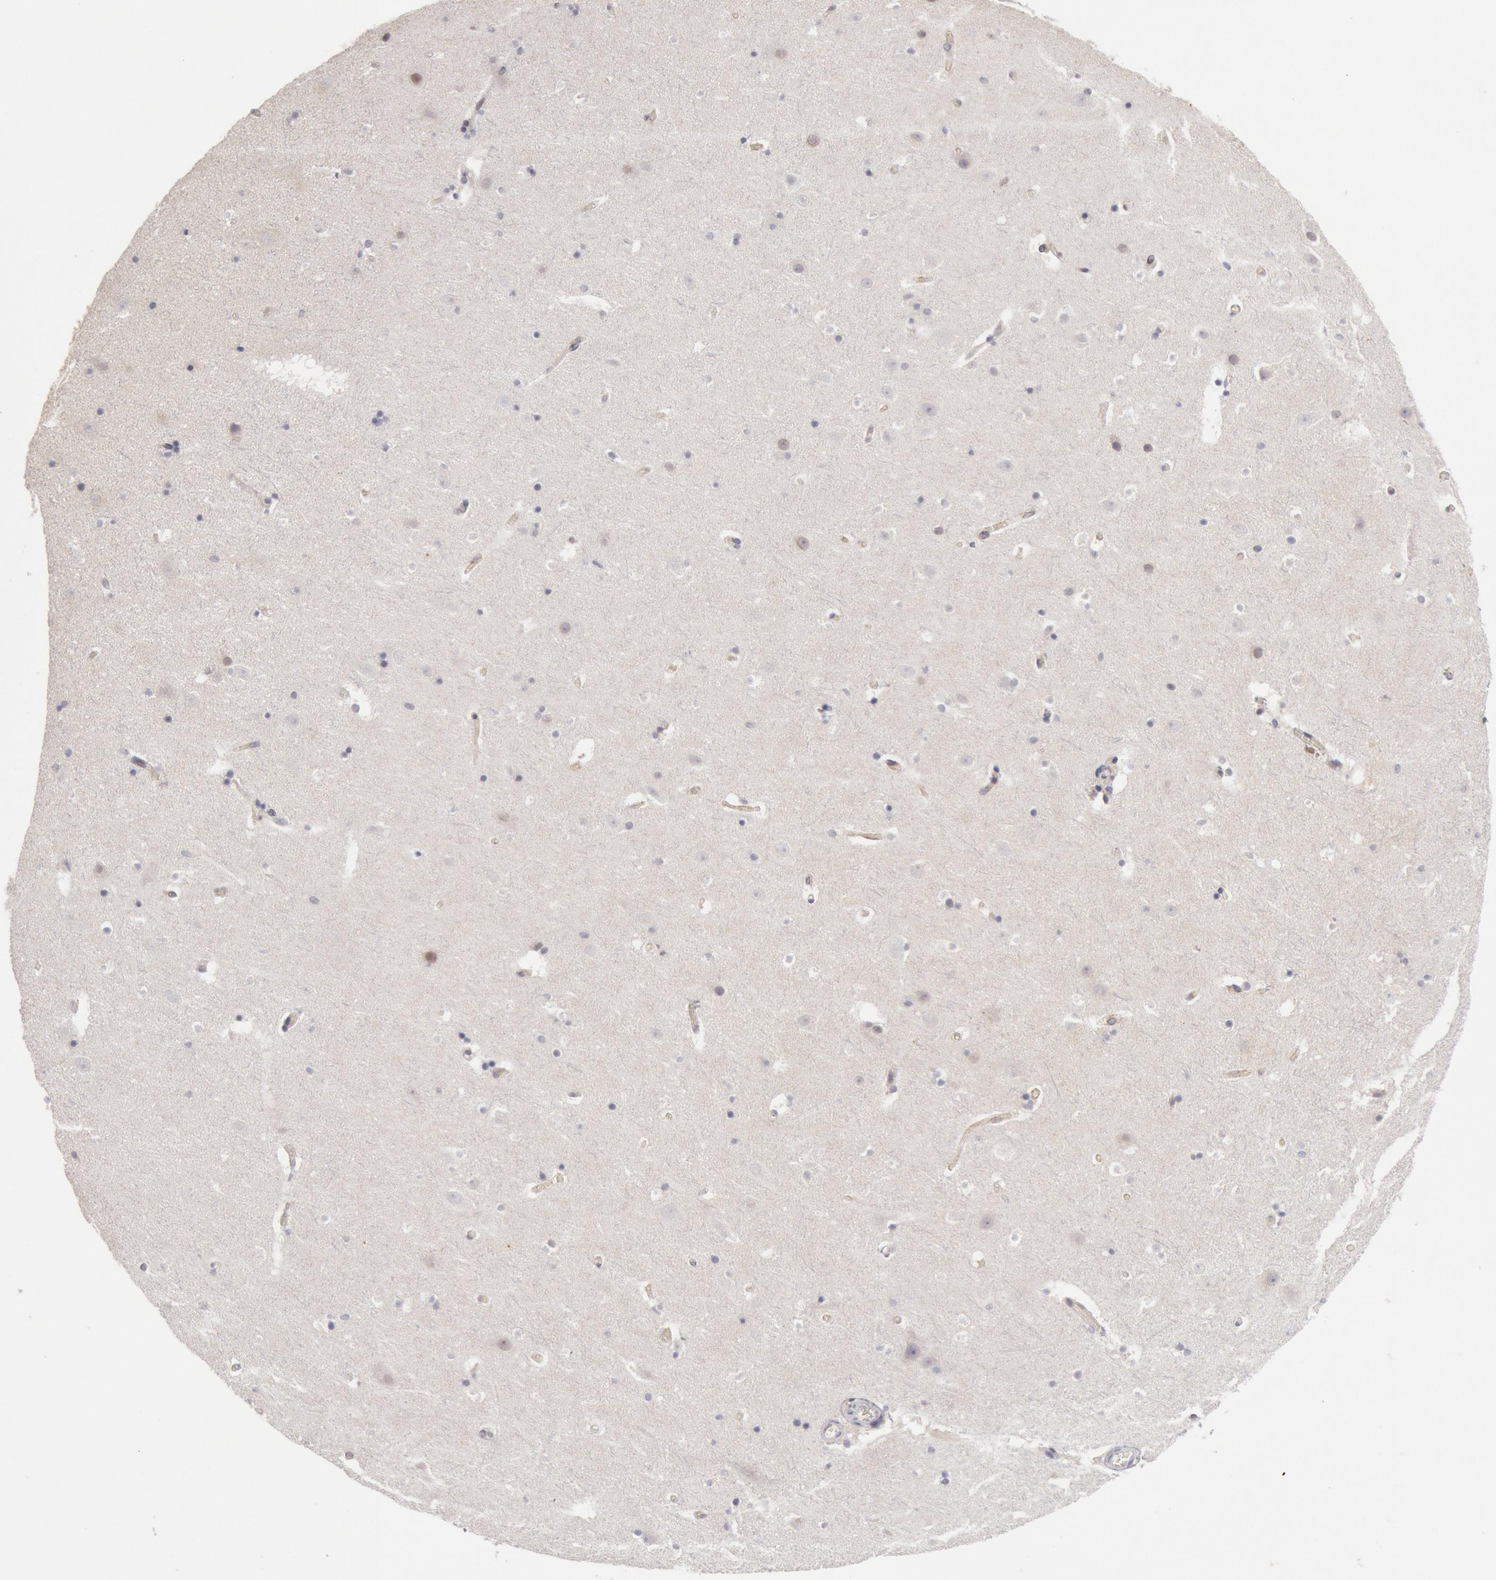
{"staining": {"intensity": "negative", "quantity": "none", "location": "none"}, "tissue": "hippocampus", "cell_type": "Glial cells", "image_type": "normal", "snomed": [{"axis": "morphology", "description": "Normal tissue, NOS"}, {"axis": "topography", "description": "Hippocampus"}], "caption": "A micrograph of hippocampus stained for a protein demonstrates no brown staining in glial cells. The staining is performed using DAB (3,3'-diaminobenzidine) brown chromogen with nuclei counter-stained in using hematoxylin.", "gene": "JOSD1", "patient": {"sex": "male", "age": 45}}